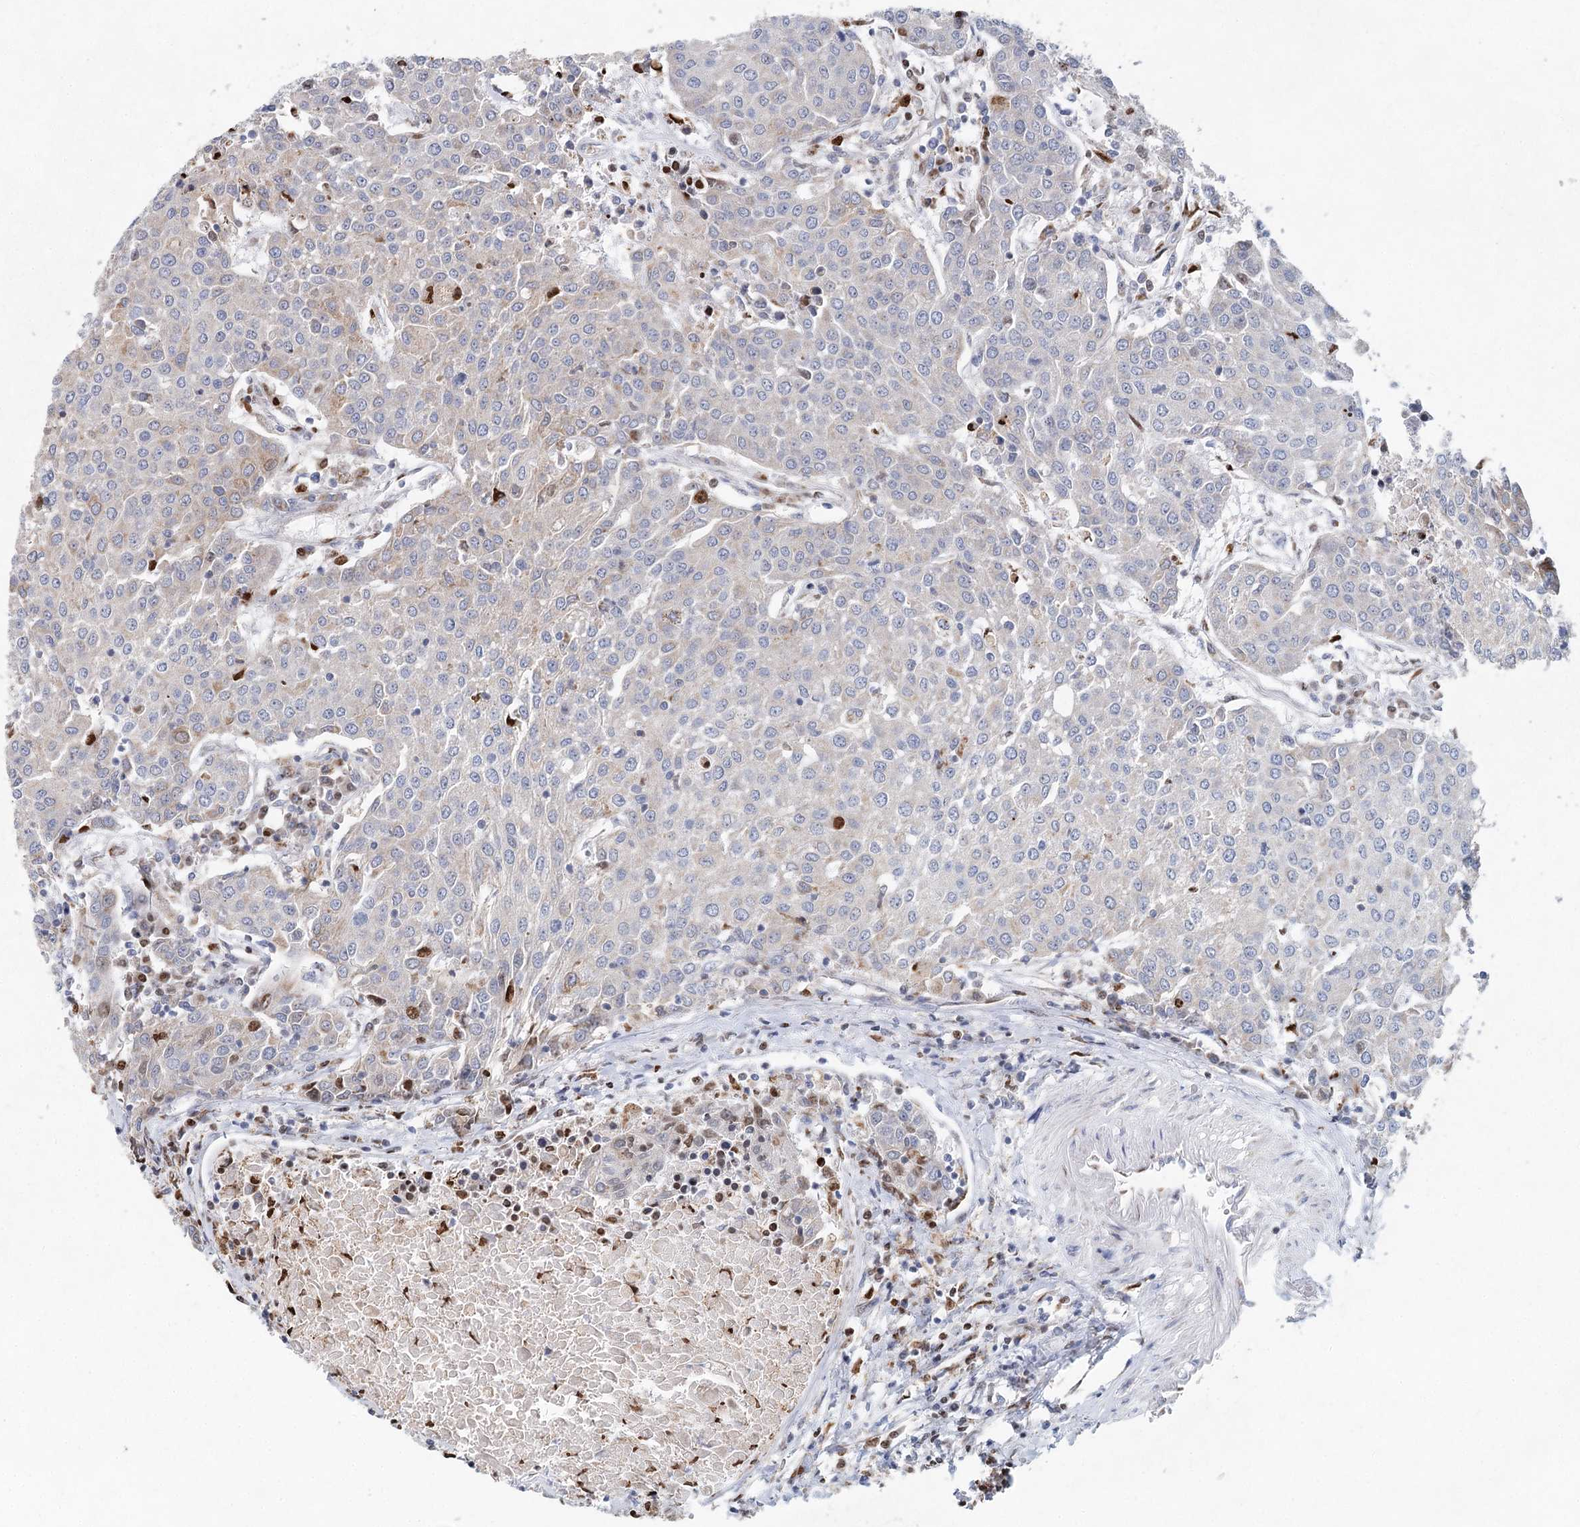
{"staining": {"intensity": "moderate", "quantity": "<25%", "location": "cytoplasmic/membranous,nuclear"}, "tissue": "urothelial cancer", "cell_type": "Tumor cells", "image_type": "cancer", "snomed": [{"axis": "morphology", "description": "Urothelial carcinoma, High grade"}, {"axis": "topography", "description": "Urinary bladder"}], "caption": "Brown immunohistochemical staining in urothelial carcinoma (high-grade) exhibits moderate cytoplasmic/membranous and nuclear expression in about <25% of tumor cells. The protein is stained brown, and the nuclei are stained in blue (DAB IHC with brightfield microscopy, high magnification).", "gene": "XPO6", "patient": {"sex": "female", "age": 85}}